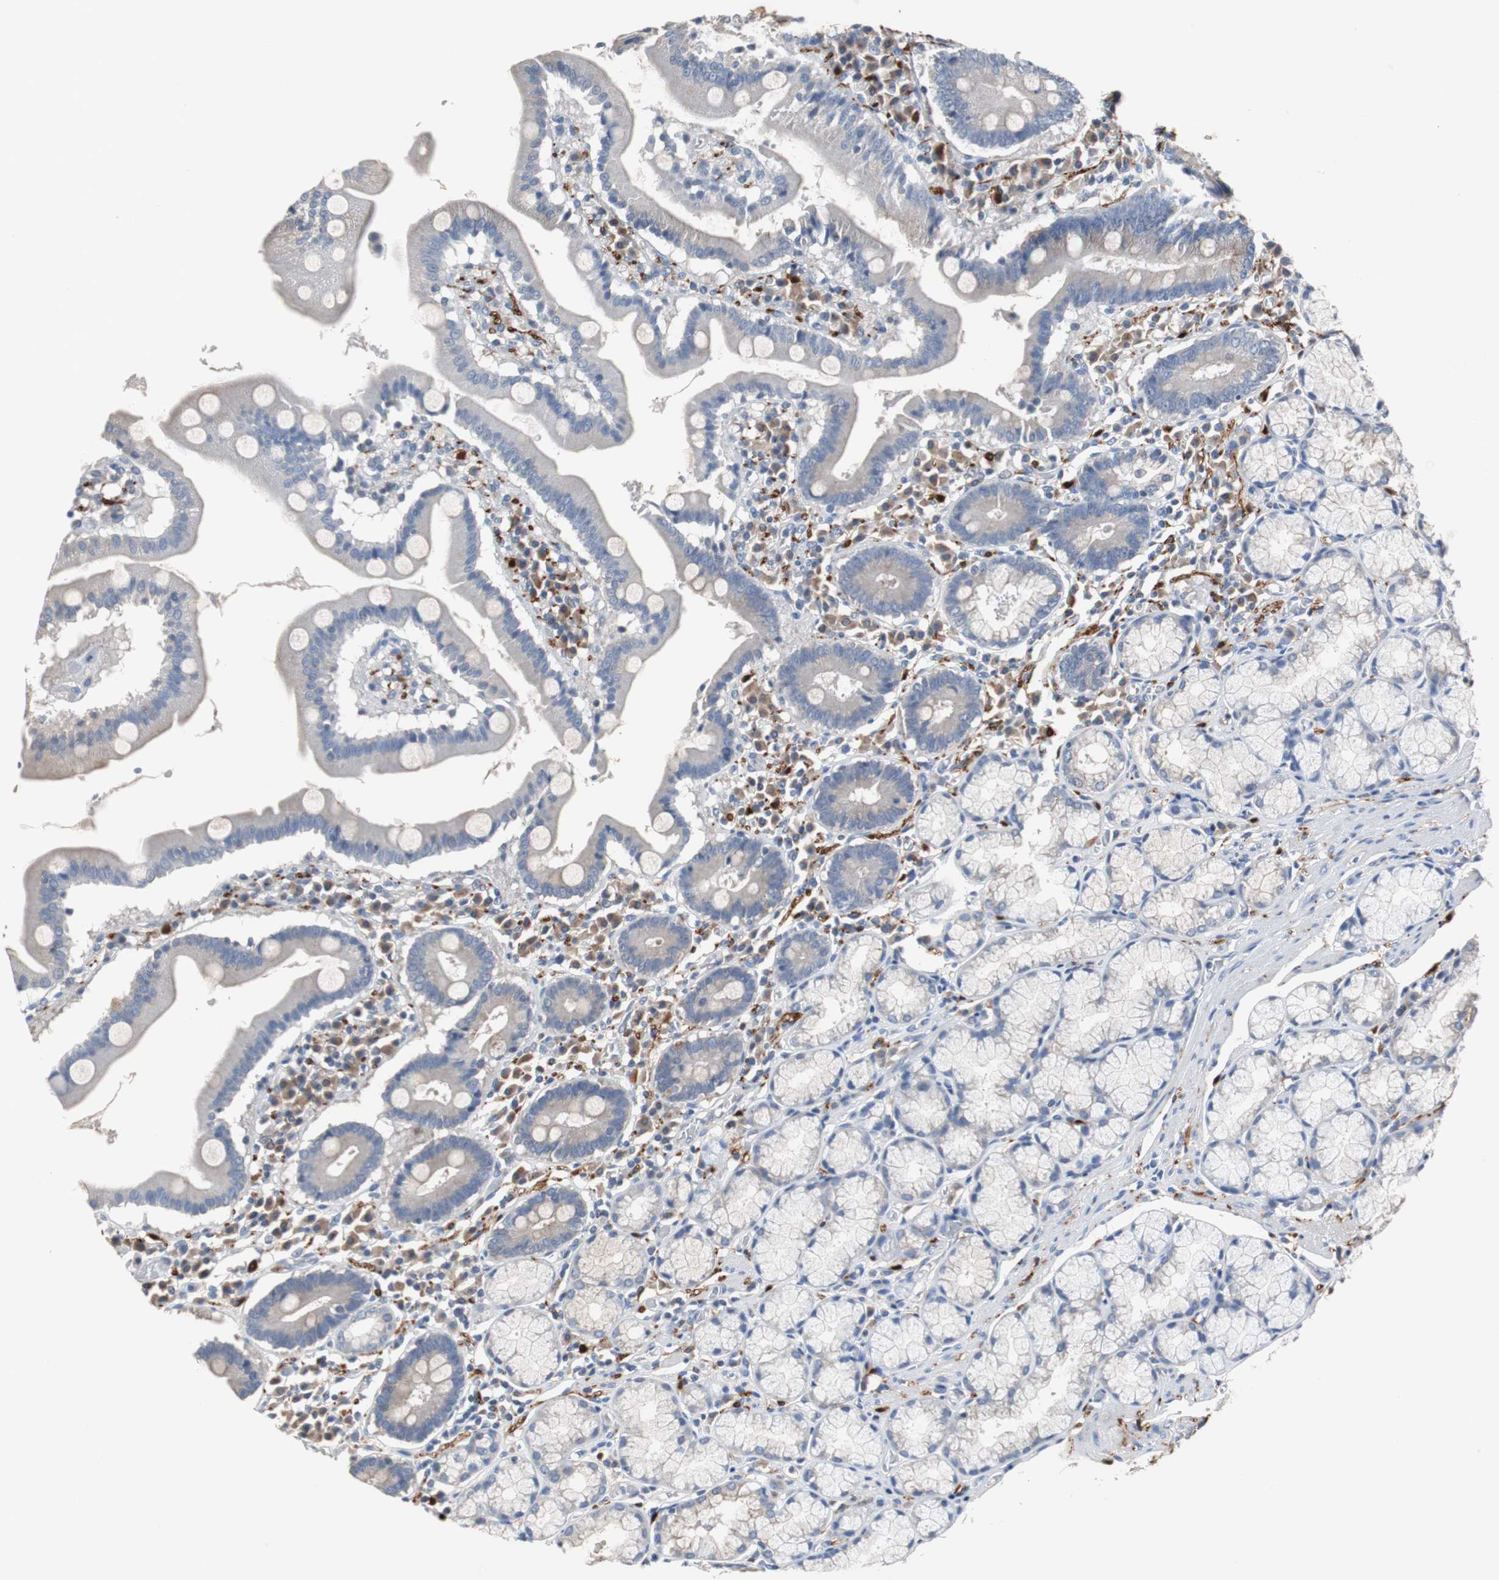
{"staining": {"intensity": "moderate", "quantity": "25%-75%", "location": "cytoplasmic/membranous"}, "tissue": "stomach", "cell_type": "Glandular cells", "image_type": "normal", "snomed": [{"axis": "morphology", "description": "Normal tissue, NOS"}, {"axis": "topography", "description": "Stomach, lower"}], "caption": "Brown immunohistochemical staining in normal human stomach reveals moderate cytoplasmic/membranous expression in approximately 25%-75% of glandular cells. (IHC, brightfield microscopy, high magnification).", "gene": "CALB2", "patient": {"sex": "male", "age": 56}}